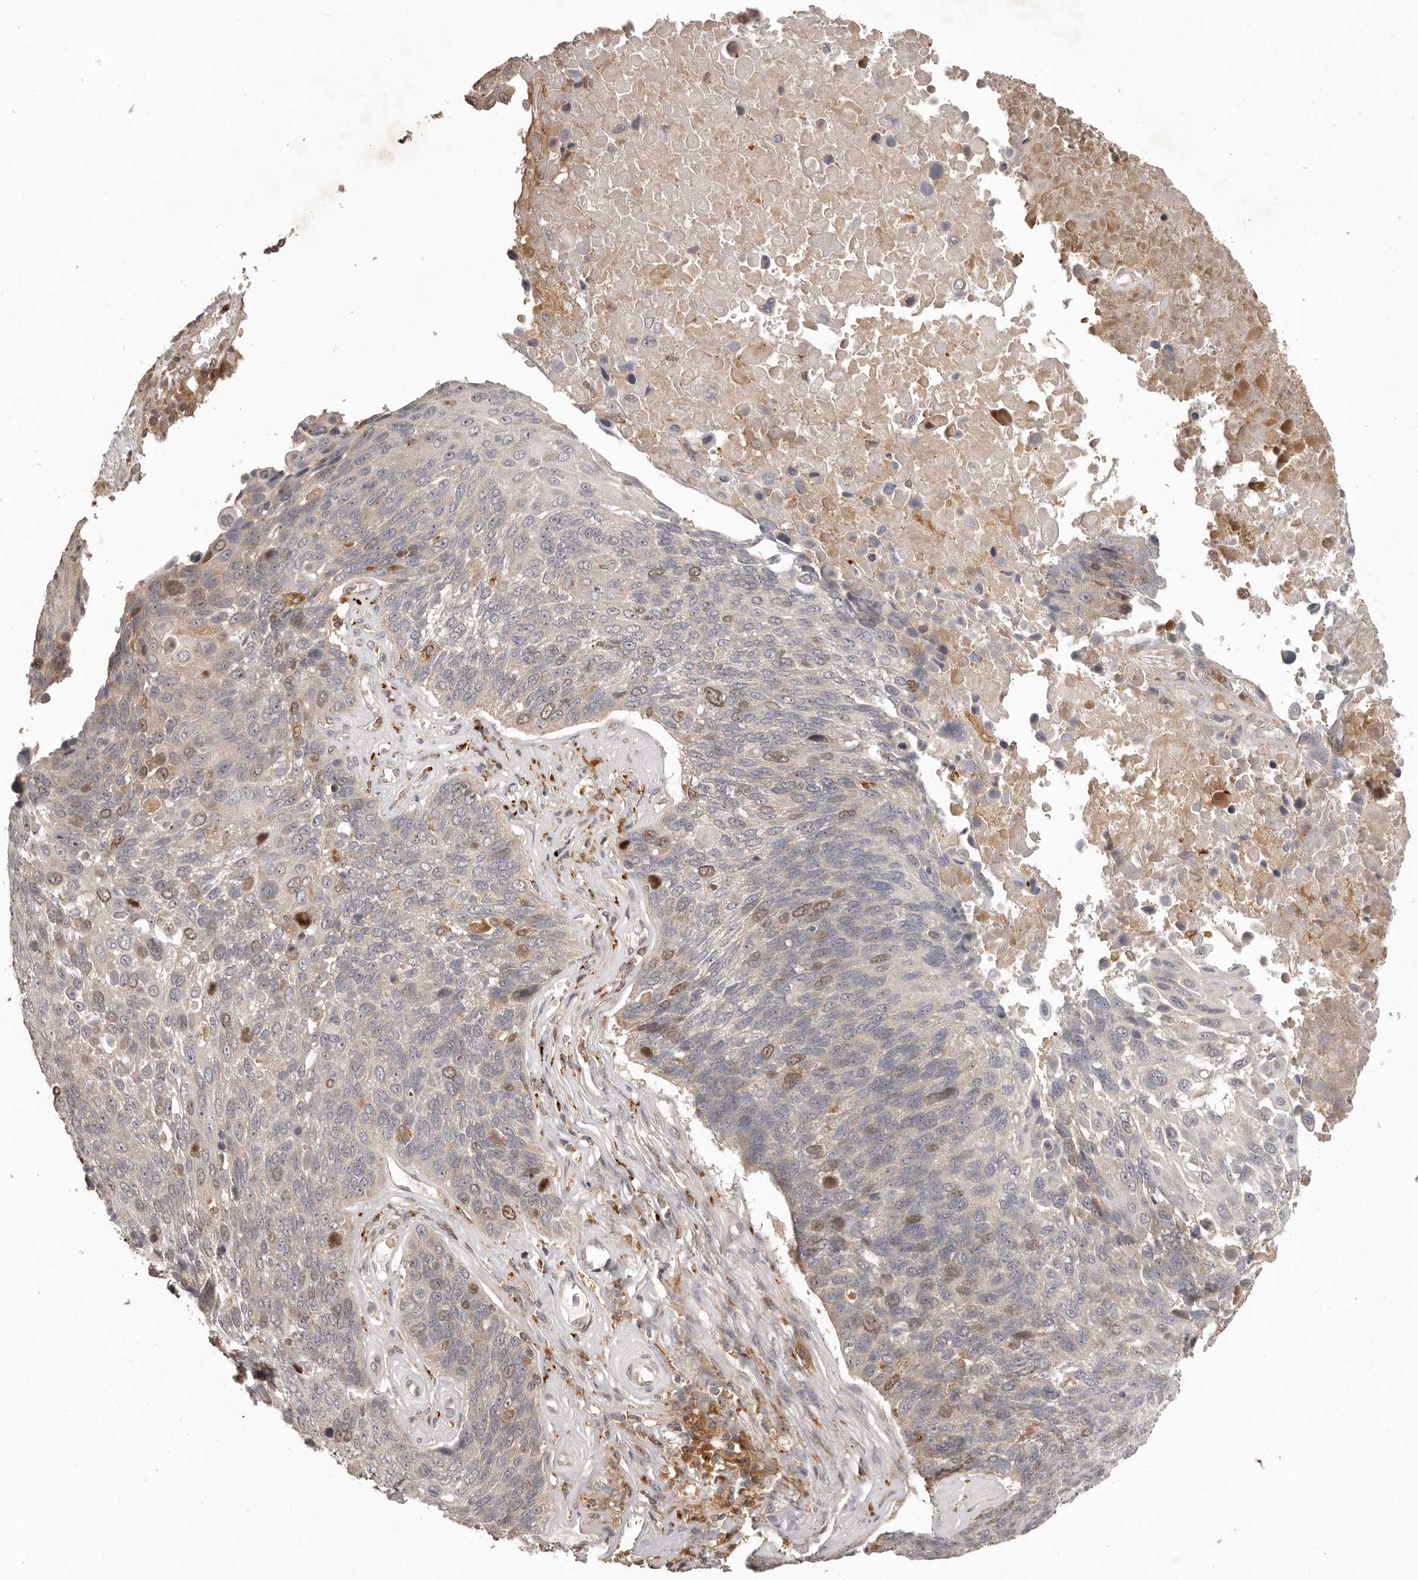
{"staining": {"intensity": "moderate", "quantity": "<25%", "location": "nuclear"}, "tissue": "lung cancer", "cell_type": "Tumor cells", "image_type": "cancer", "snomed": [{"axis": "morphology", "description": "Squamous cell carcinoma, NOS"}, {"axis": "topography", "description": "Lung"}], "caption": "Human lung cancer (squamous cell carcinoma) stained with a protein marker demonstrates moderate staining in tumor cells.", "gene": "RNF187", "patient": {"sex": "male", "age": 66}}